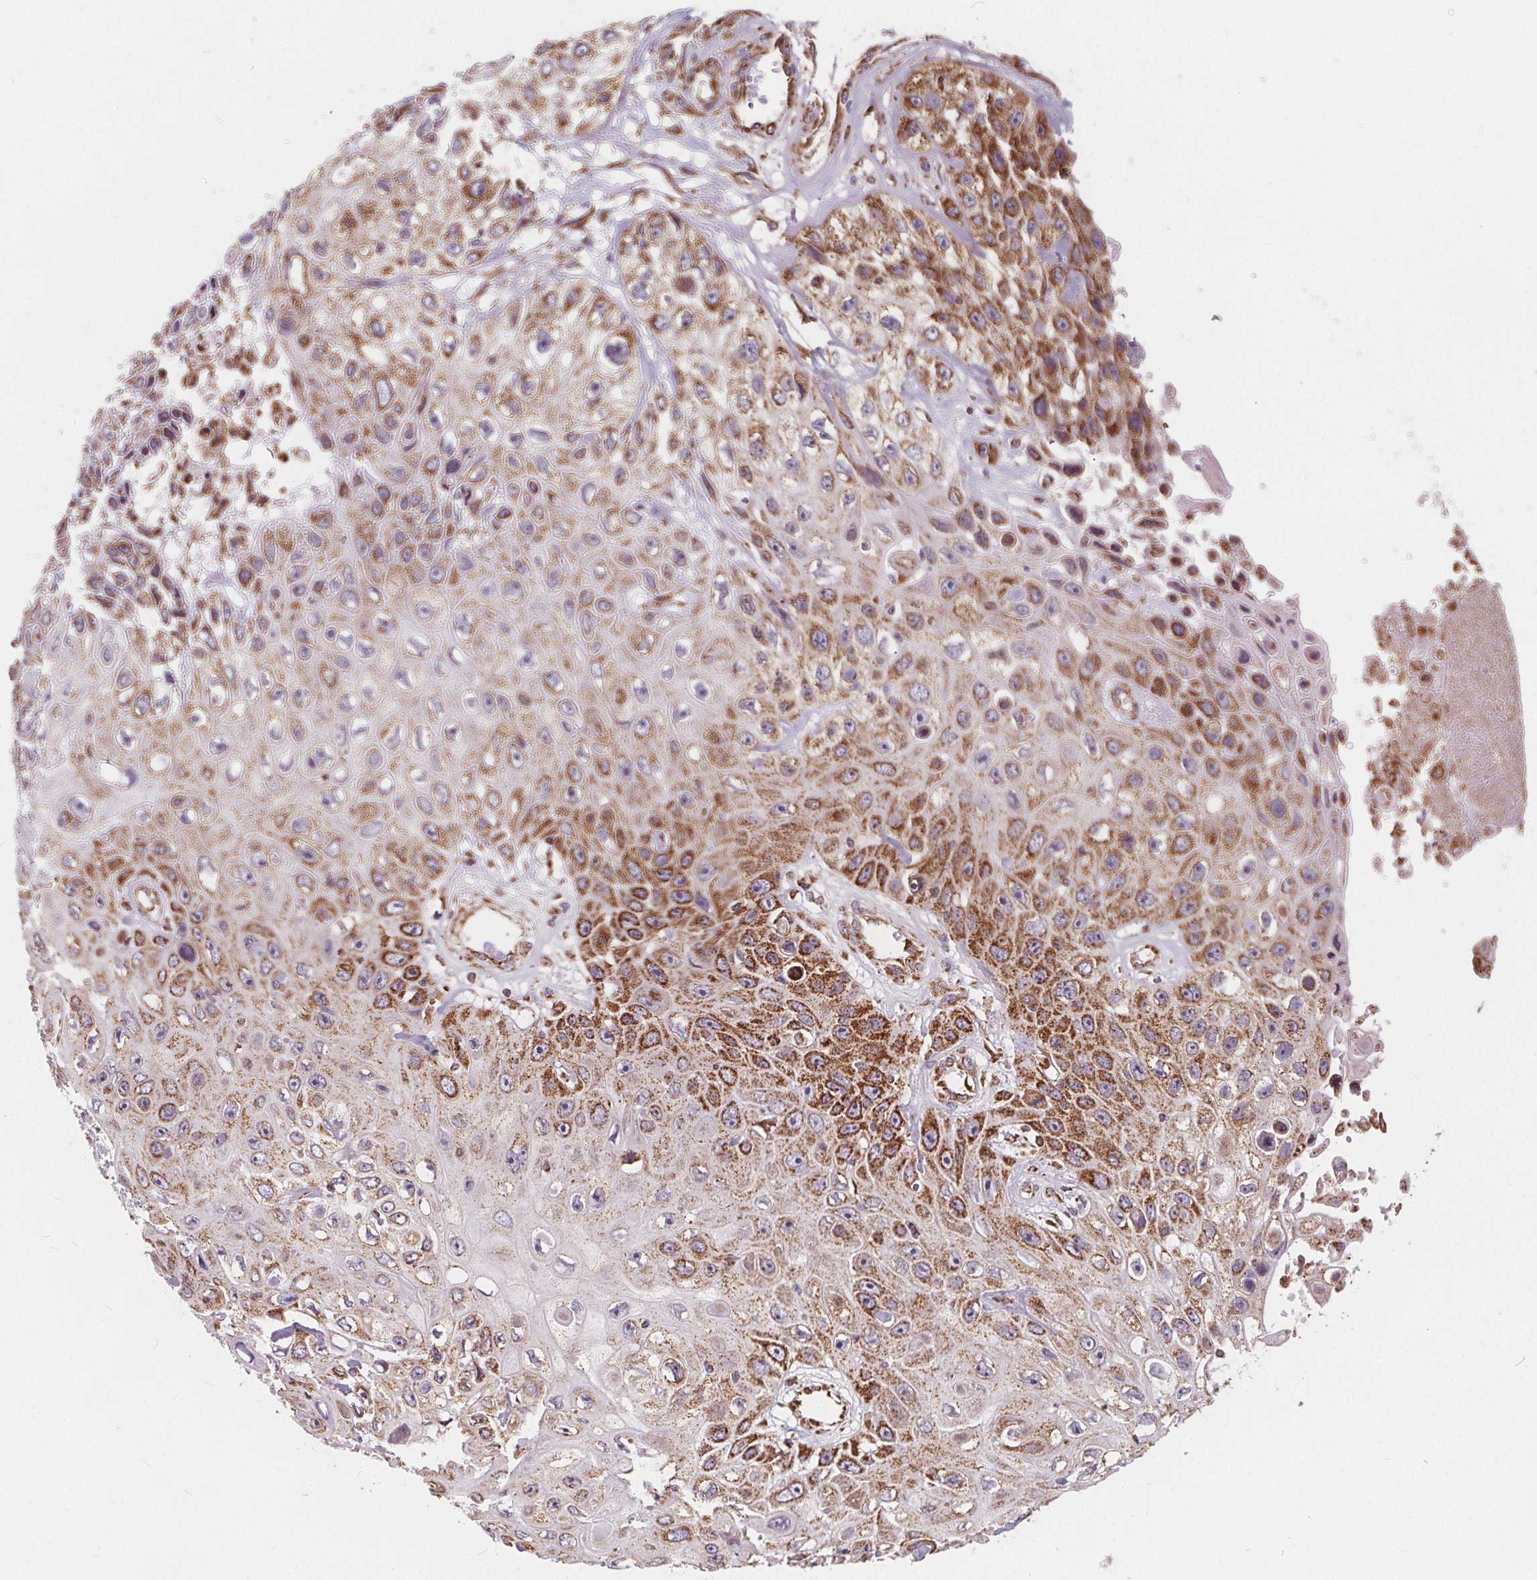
{"staining": {"intensity": "strong", "quantity": "25%-75%", "location": "cytoplasmic/membranous"}, "tissue": "skin cancer", "cell_type": "Tumor cells", "image_type": "cancer", "snomed": [{"axis": "morphology", "description": "Squamous cell carcinoma, NOS"}, {"axis": "topography", "description": "Skin"}], "caption": "DAB immunohistochemical staining of squamous cell carcinoma (skin) displays strong cytoplasmic/membranous protein staining in approximately 25%-75% of tumor cells. (DAB = brown stain, brightfield microscopy at high magnification).", "gene": "PLSCR3", "patient": {"sex": "male", "age": 82}}